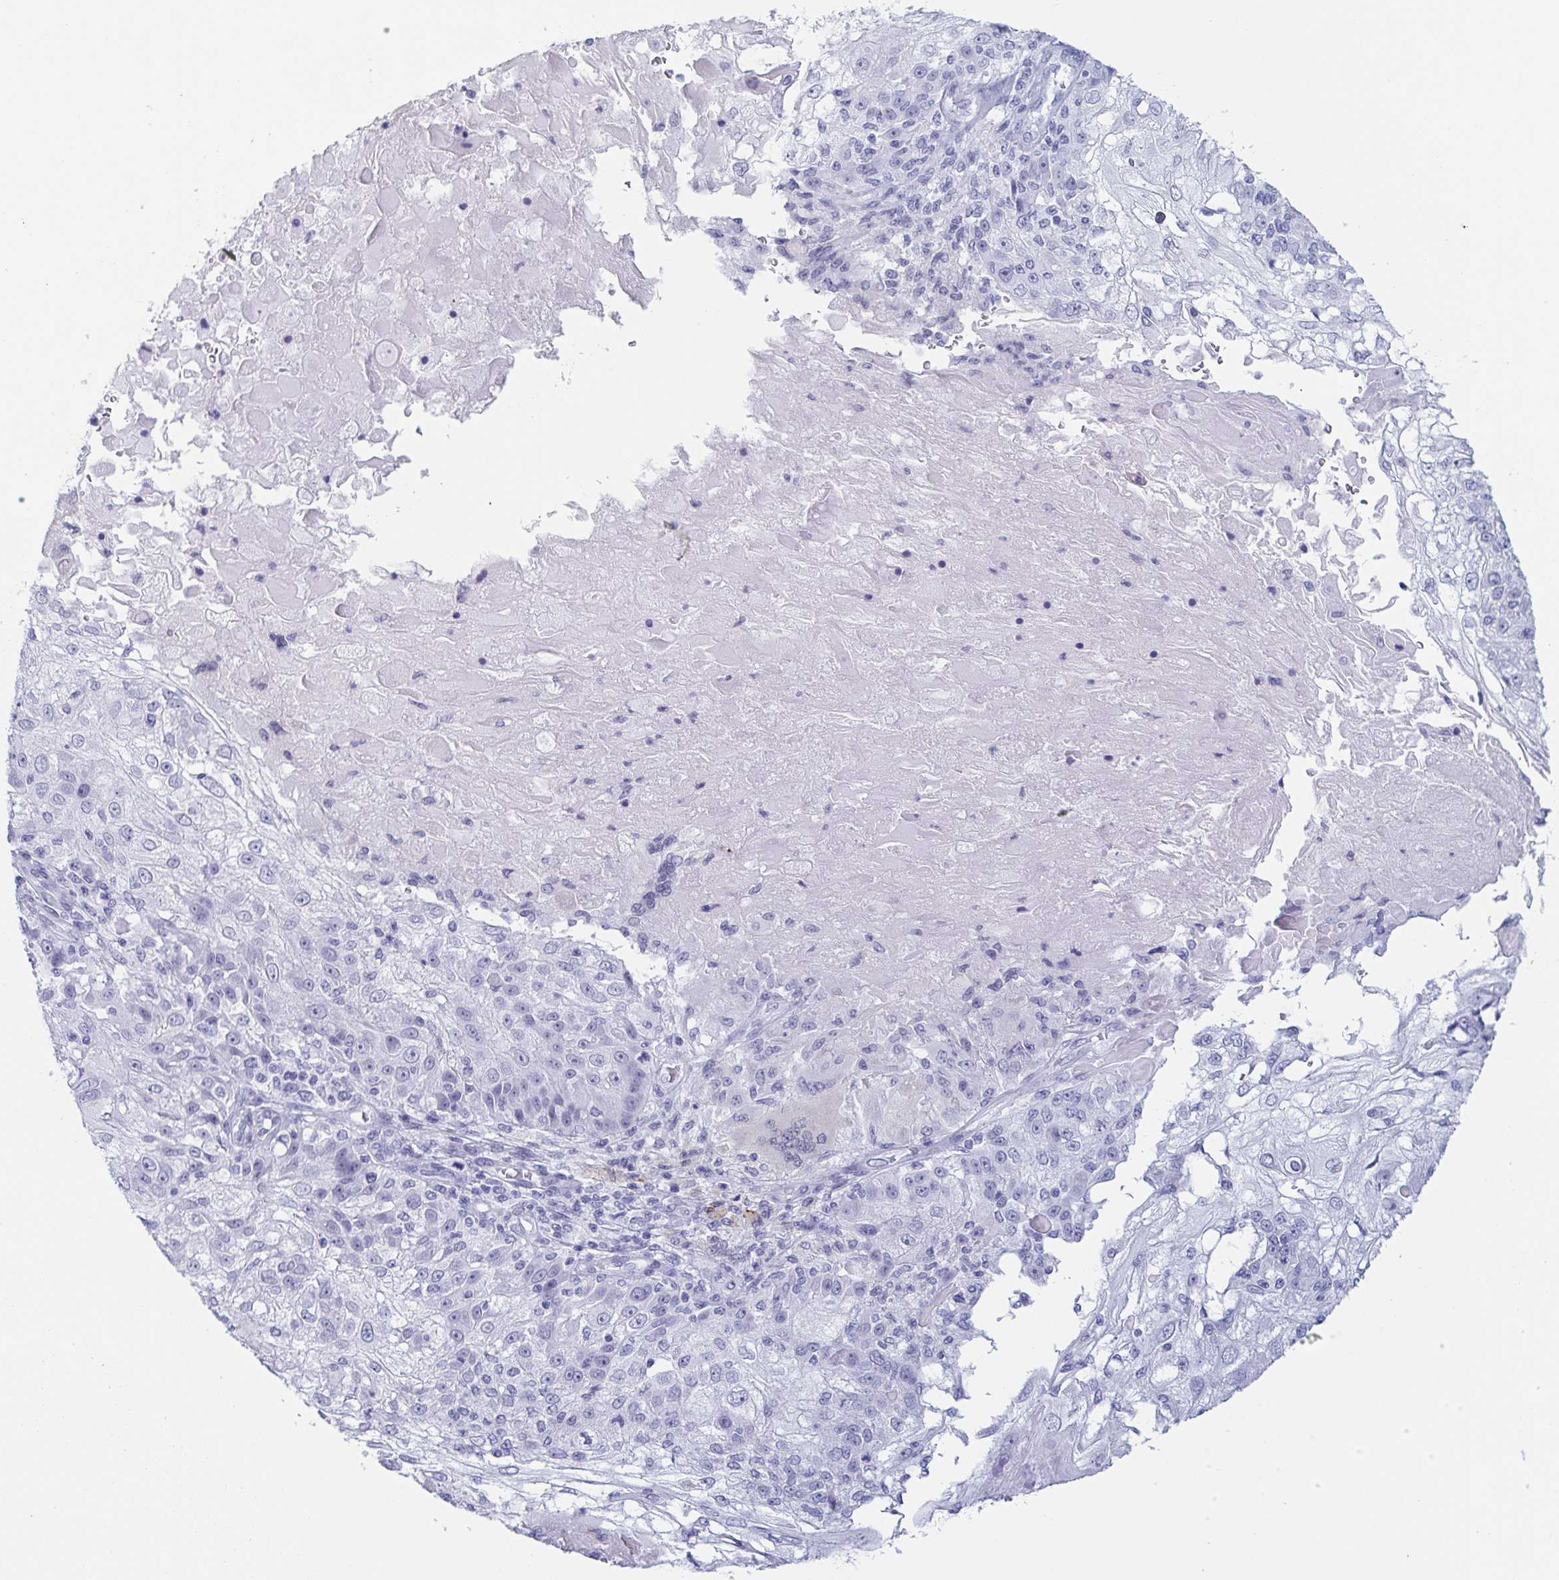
{"staining": {"intensity": "negative", "quantity": "none", "location": "none"}, "tissue": "skin cancer", "cell_type": "Tumor cells", "image_type": "cancer", "snomed": [{"axis": "morphology", "description": "Normal tissue, NOS"}, {"axis": "morphology", "description": "Squamous cell carcinoma, NOS"}, {"axis": "topography", "description": "Skin"}], "caption": "Skin cancer (squamous cell carcinoma) was stained to show a protein in brown. There is no significant expression in tumor cells. (DAB (3,3'-diaminobenzidine) immunohistochemistry visualized using brightfield microscopy, high magnification).", "gene": "REG4", "patient": {"sex": "female", "age": 83}}